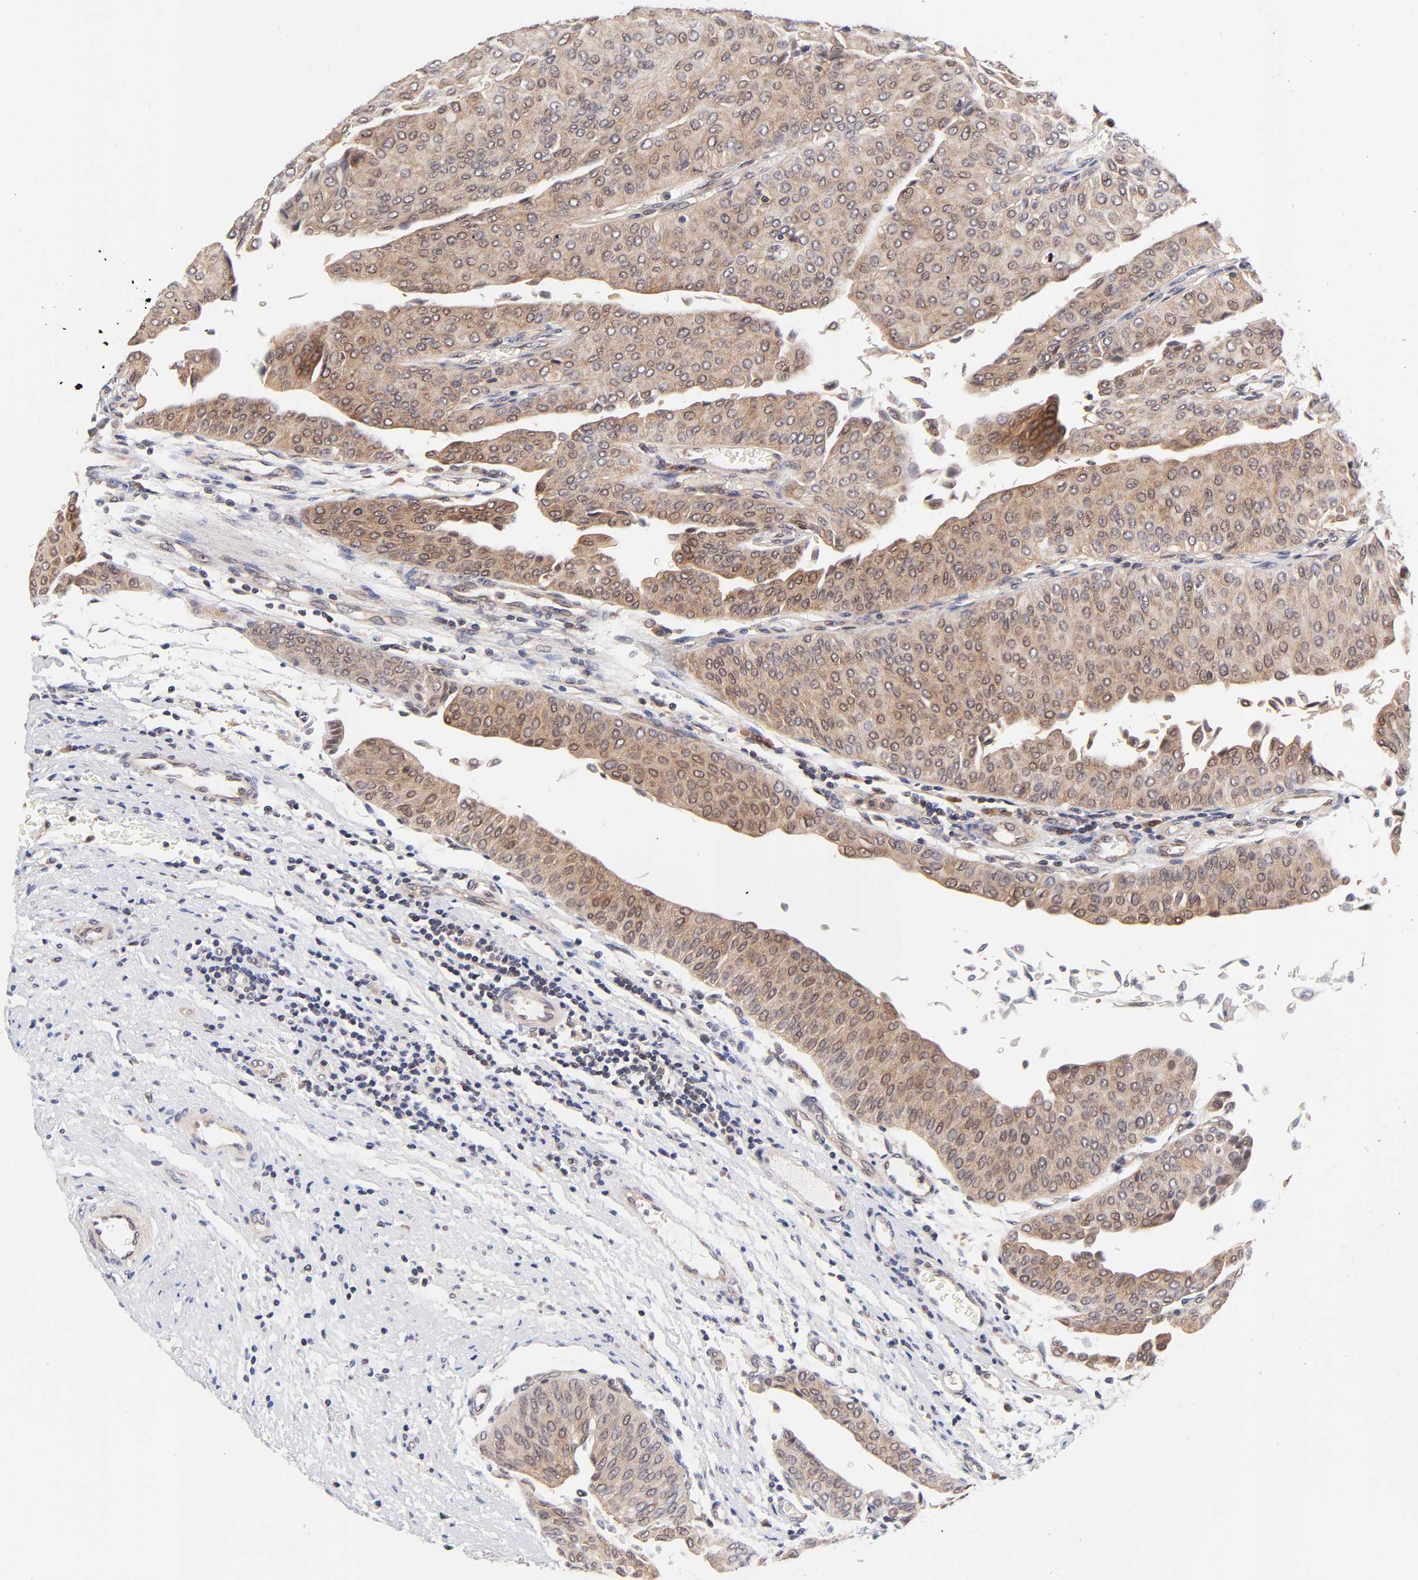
{"staining": {"intensity": "moderate", "quantity": ">75%", "location": "cytoplasmic/membranous,nuclear"}, "tissue": "urothelial cancer", "cell_type": "Tumor cells", "image_type": "cancer", "snomed": [{"axis": "morphology", "description": "Urothelial carcinoma, Low grade"}, {"axis": "topography", "description": "Urinary bladder"}], "caption": "Moderate cytoplasmic/membranous and nuclear staining is appreciated in approximately >75% of tumor cells in urothelial carcinoma (low-grade). (DAB IHC, brown staining for protein, blue staining for nuclei).", "gene": "TXNL1", "patient": {"sex": "male", "age": 64}}